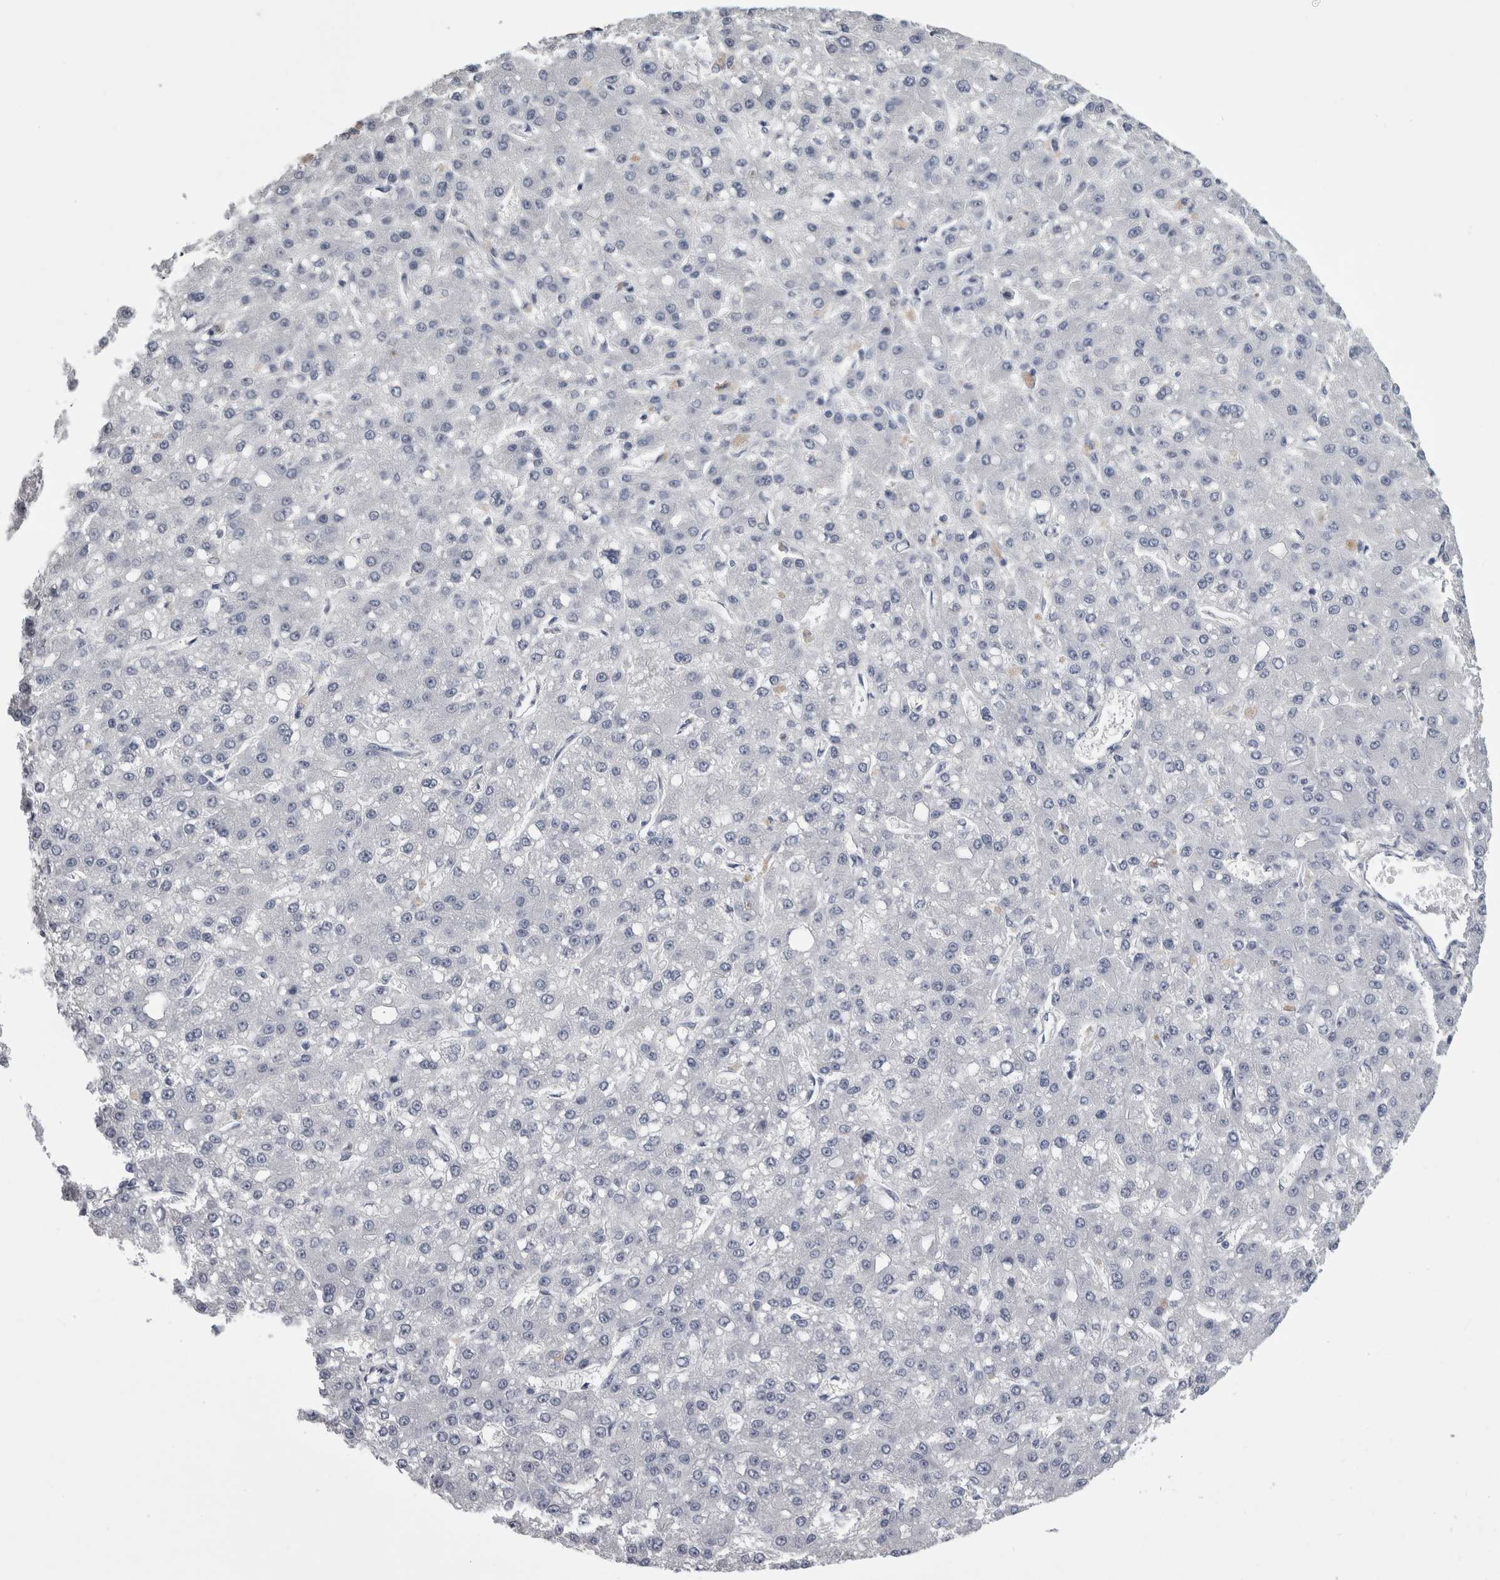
{"staining": {"intensity": "negative", "quantity": "none", "location": "none"}, "tissue": "liver cancer", "cell_type": "Tumor cells", "image_type": "cancer", "snomed": [{"axis": "morphology", "description": "Carcinoma, Hepatocellular, NOS"}, {"axis": "topography", "description": "Liver"}], "caption": "This is a photomicrograph of IHC staining of liver hepatocellular carcinoma, which shows no positivity in tumor cells.", "gene": "AFMID", "patient": {"sex": "male", "age": 67}}